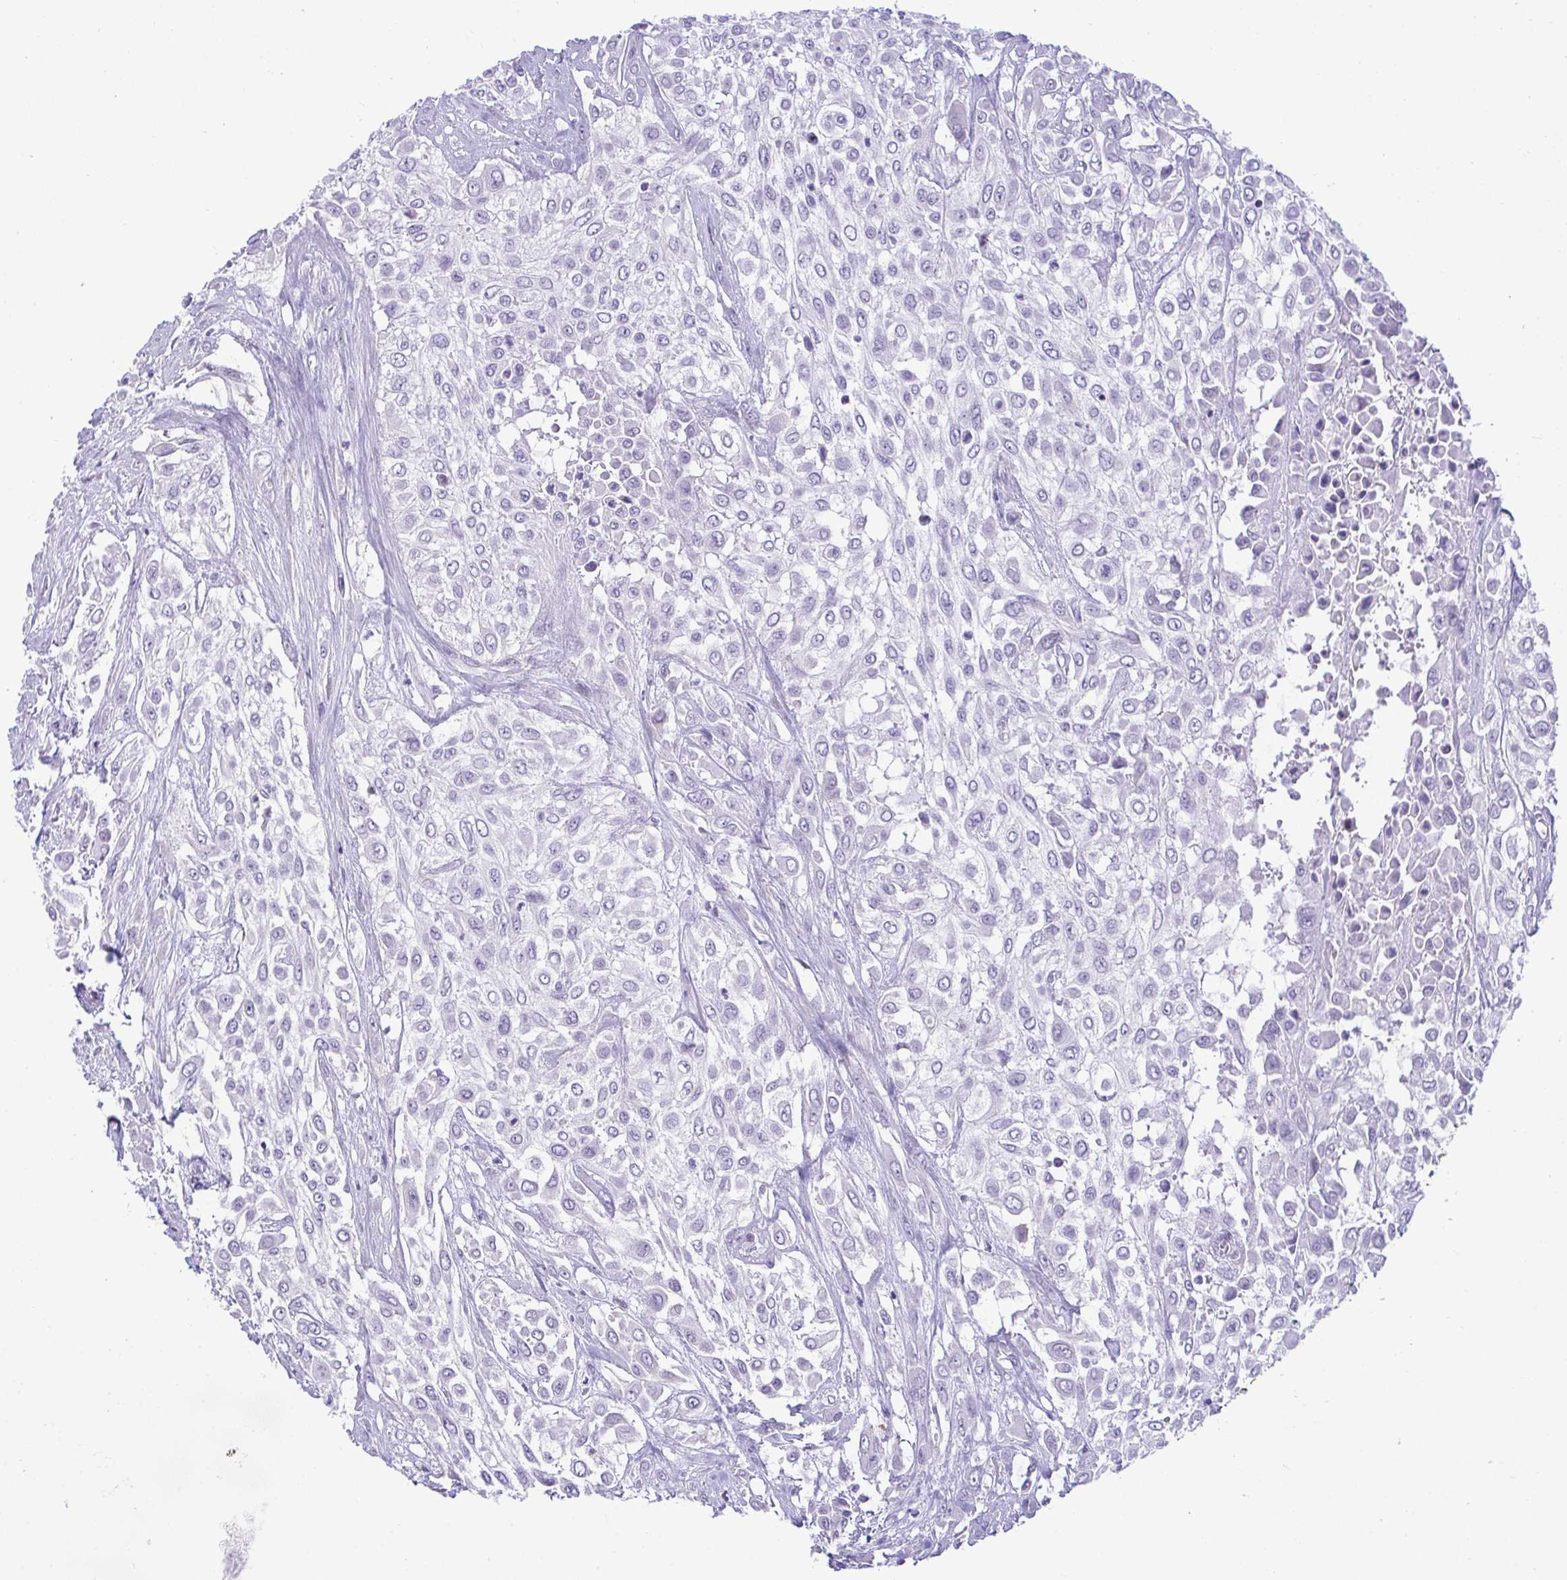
{"staining": {"intensity": "negative", "quantity": "none", "location": "none"}, "tissue": "urothelial cancer", "cell_type": "Tumor cells", "image_type": "cancer", "snomed": [{"axis": "morphology", "description": "Urothelial carcinoma, High grade"}, {"axis": "topography", "description": "Urinary bladder"}], "caption": "Immunohistochemistry (IHC) image of human urothelial cancer stained for a protein (brown), which shows no staining in tumor cells. (DAB (3,3'-diaminobenzidine) immunohistochemistry (IHC) with hematoxylin counter stain).", "gene": "SLC25A51", "patient": {"sex": "male", "age": 57}}